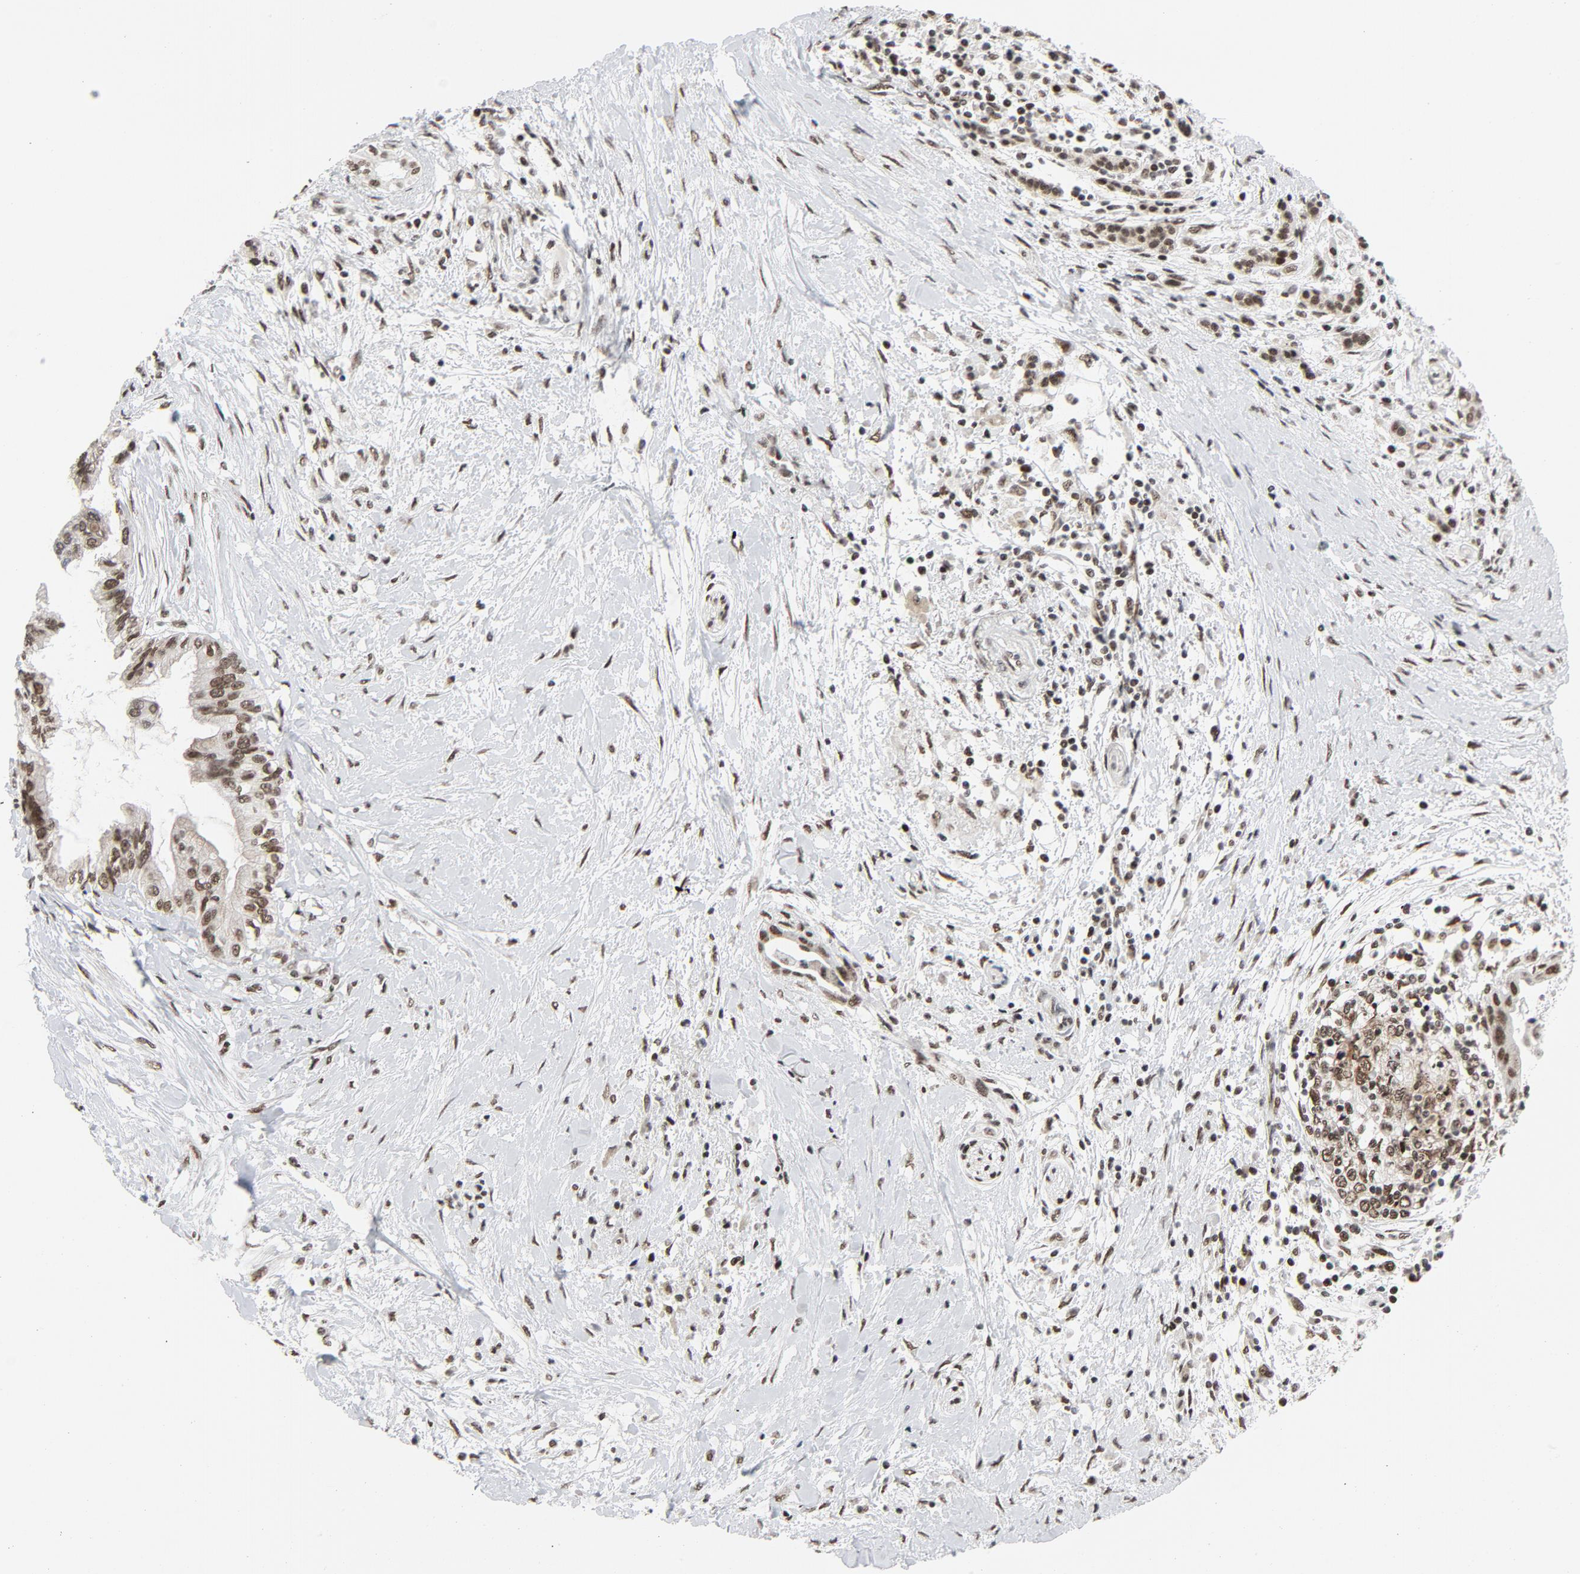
{"staining": {"intensity": "moderate", "quantity": ">75%", "location": "nuclear"}, "tissue": "pancreatic cancer", "cell_type": "Tumor cells", "image_type": "cancer", "snomed": [{"axis": "morphology", "description": "Adenocarcinoma, NOS"}, {"axis": "topography", "description": "Pancreas"}], "caption": "A histopathology image showing moderate nuclear staining in approximately >75% of tumor cells in pancreatic cancer (adenocarcinoma), as visualized by brown immunohistochemical staining.", "gene": "ERCC1", "patient": {"sex": "female", "age": 64}}